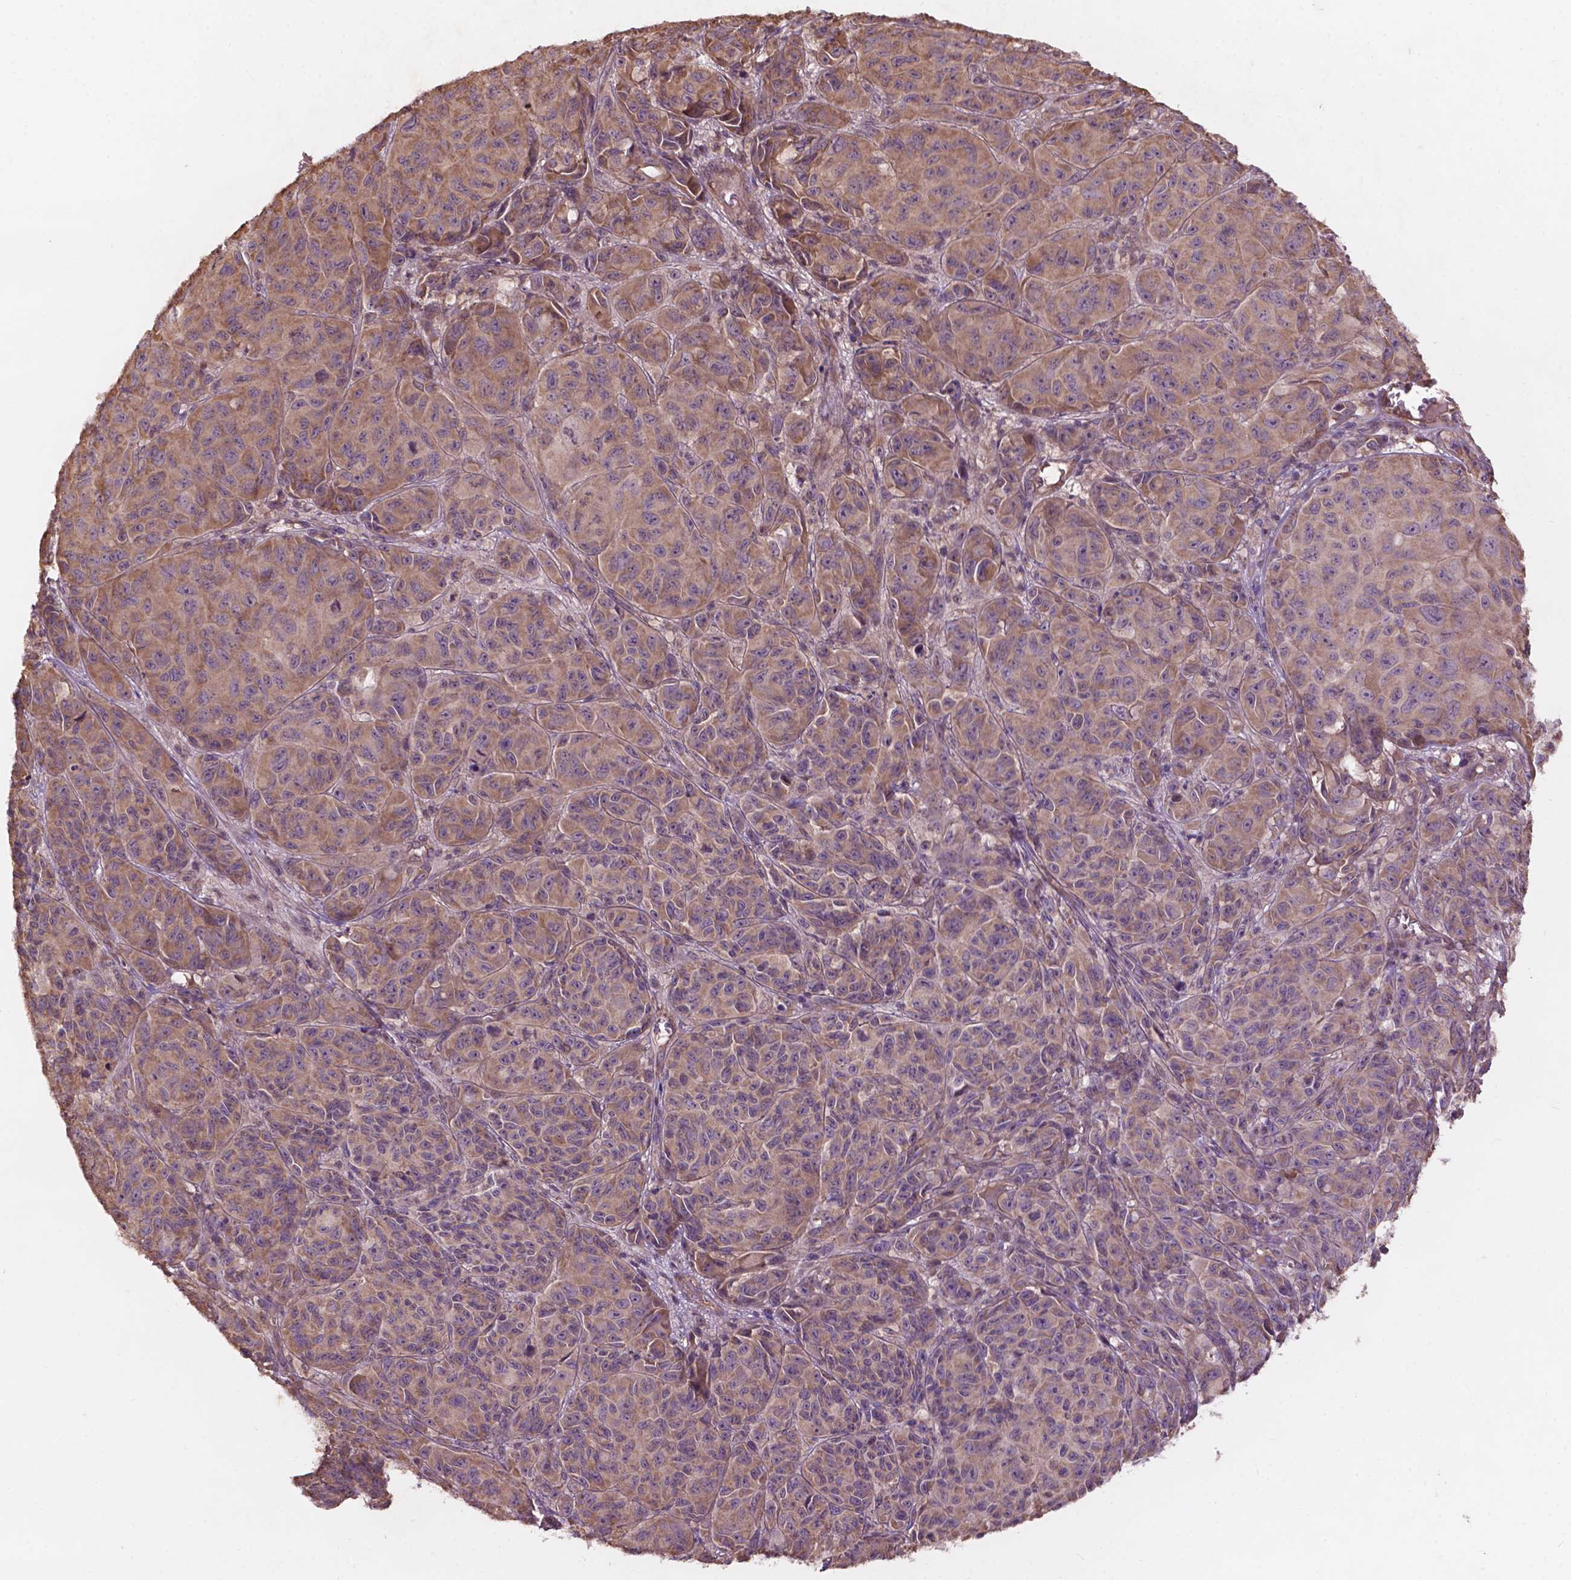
{"staining": {"intensity": "moderate", "quantity": ">75%", "location": "cytoplasmic/membranous"}, "tissue": "melanoma", "cell_type": "Tumor cells", "image_type": "cancer", "snomed": [{"axis": "morphology", "description": "Malignant melanoma, NOS"}, {"axis": "topography", "description": "Vulva, labia, clitoris and Bartholin´s gland, NO"}], "caption": "Moderate cytoplasmic/membranous staining is present in about >75% of tumor cells in malignant melanoma.", "gene": "CDC42BPA", "patient": {"sex": "female", "age": 75}}